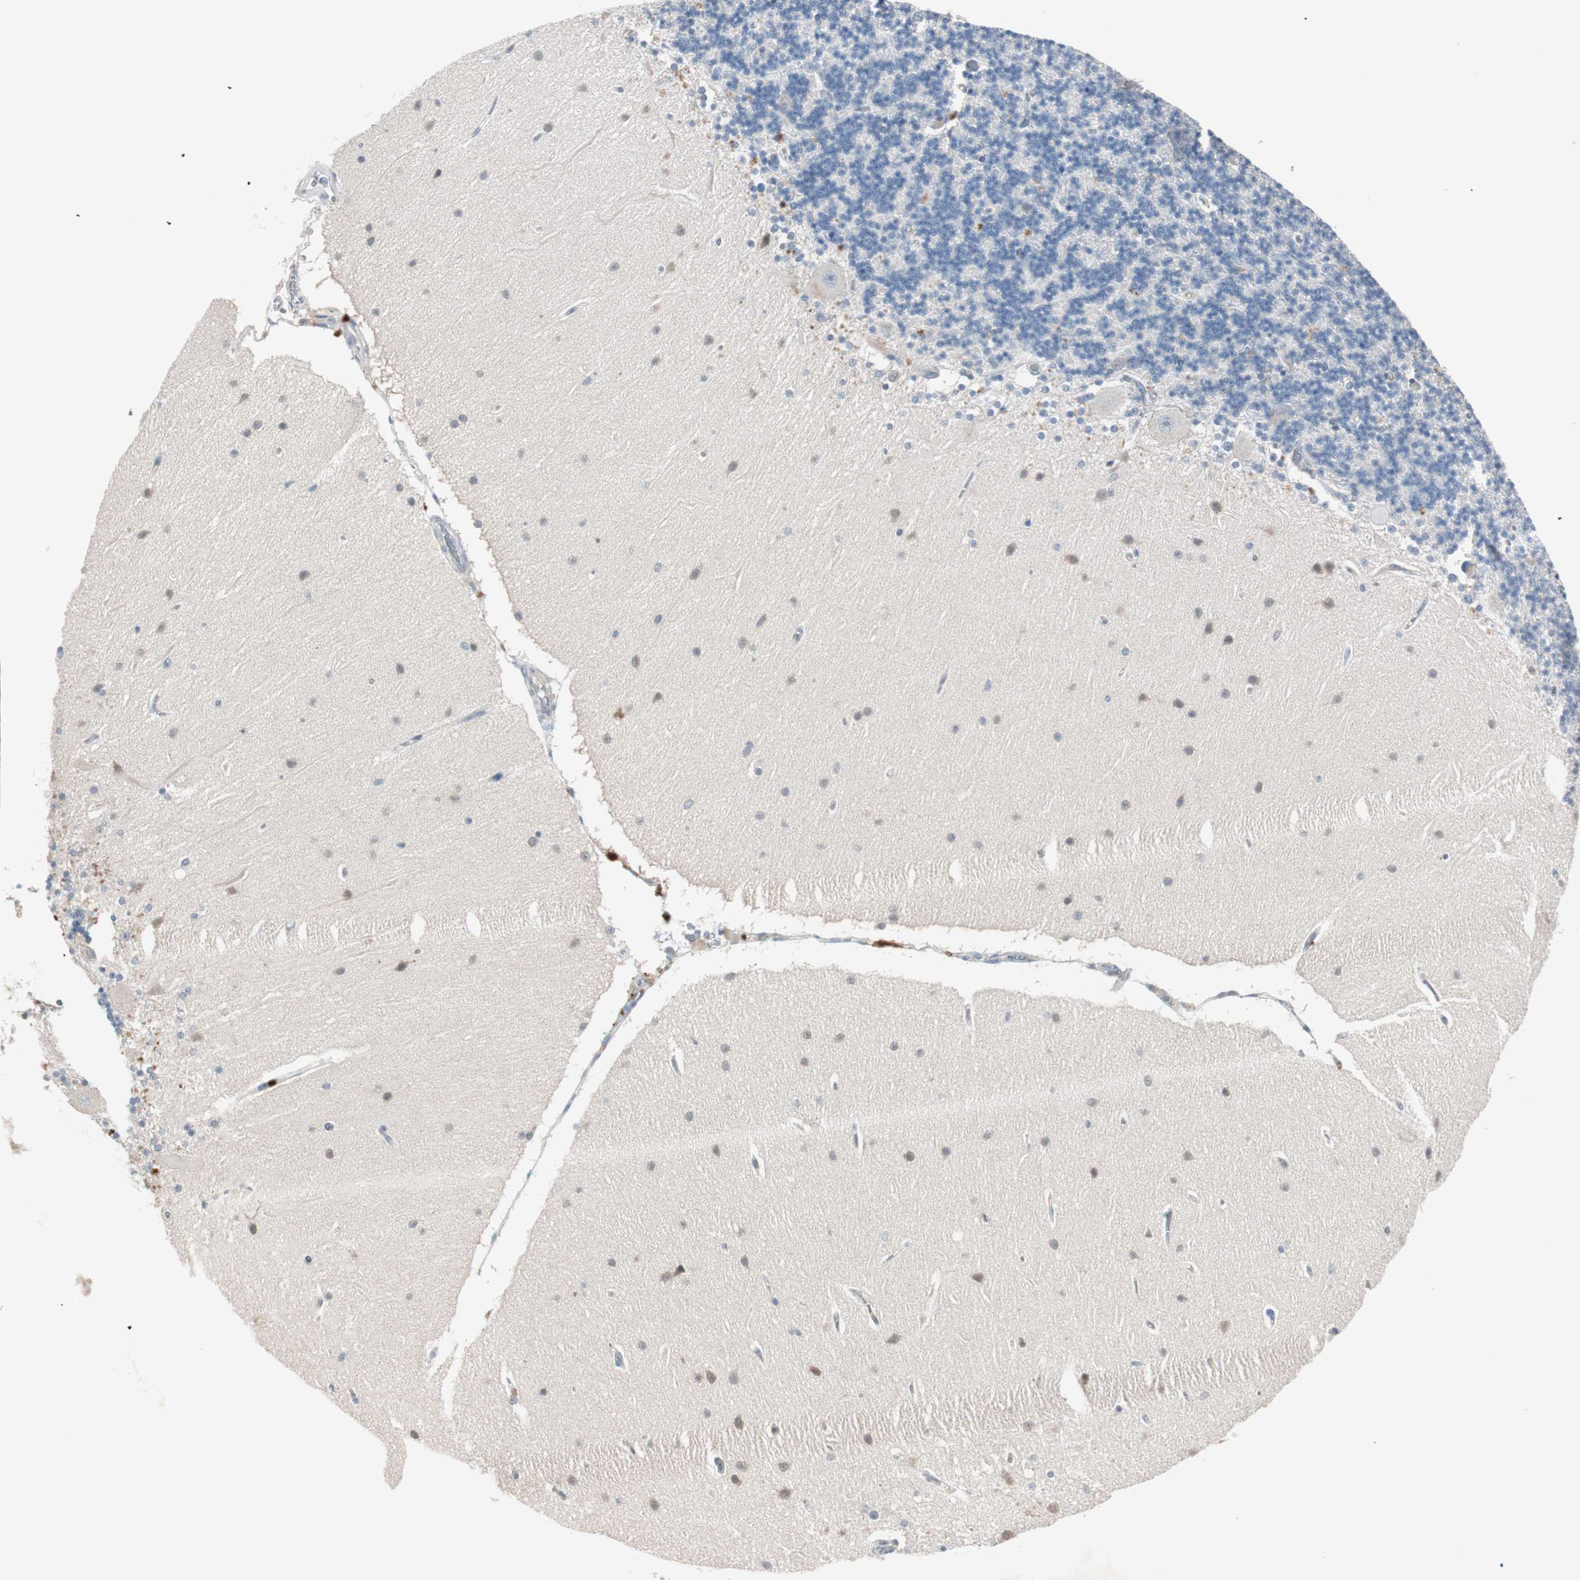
{"staining": {"intensity": "negative", "quantity": "none", "location": "none"}, "tissue": "cerebellum", "cell_type": "Cells in granular layer", "image_type": "normal", "snomed": [{"axis": "morphology", "description": "Normal tissue, NOS"}, {"axis": "topography", "description": "Cerebellum"}], "caption": "Photomicrograph shows no protein positivity in cells in granular layer of benign cerebellum. The staining was performed using DAB to visualize the protein expression in brown, while the nuclei were stained in blue with hematoxylin (Magnification: 20x).", "gene": "KHK", "patient": {"sex": "female", "age": 54}}